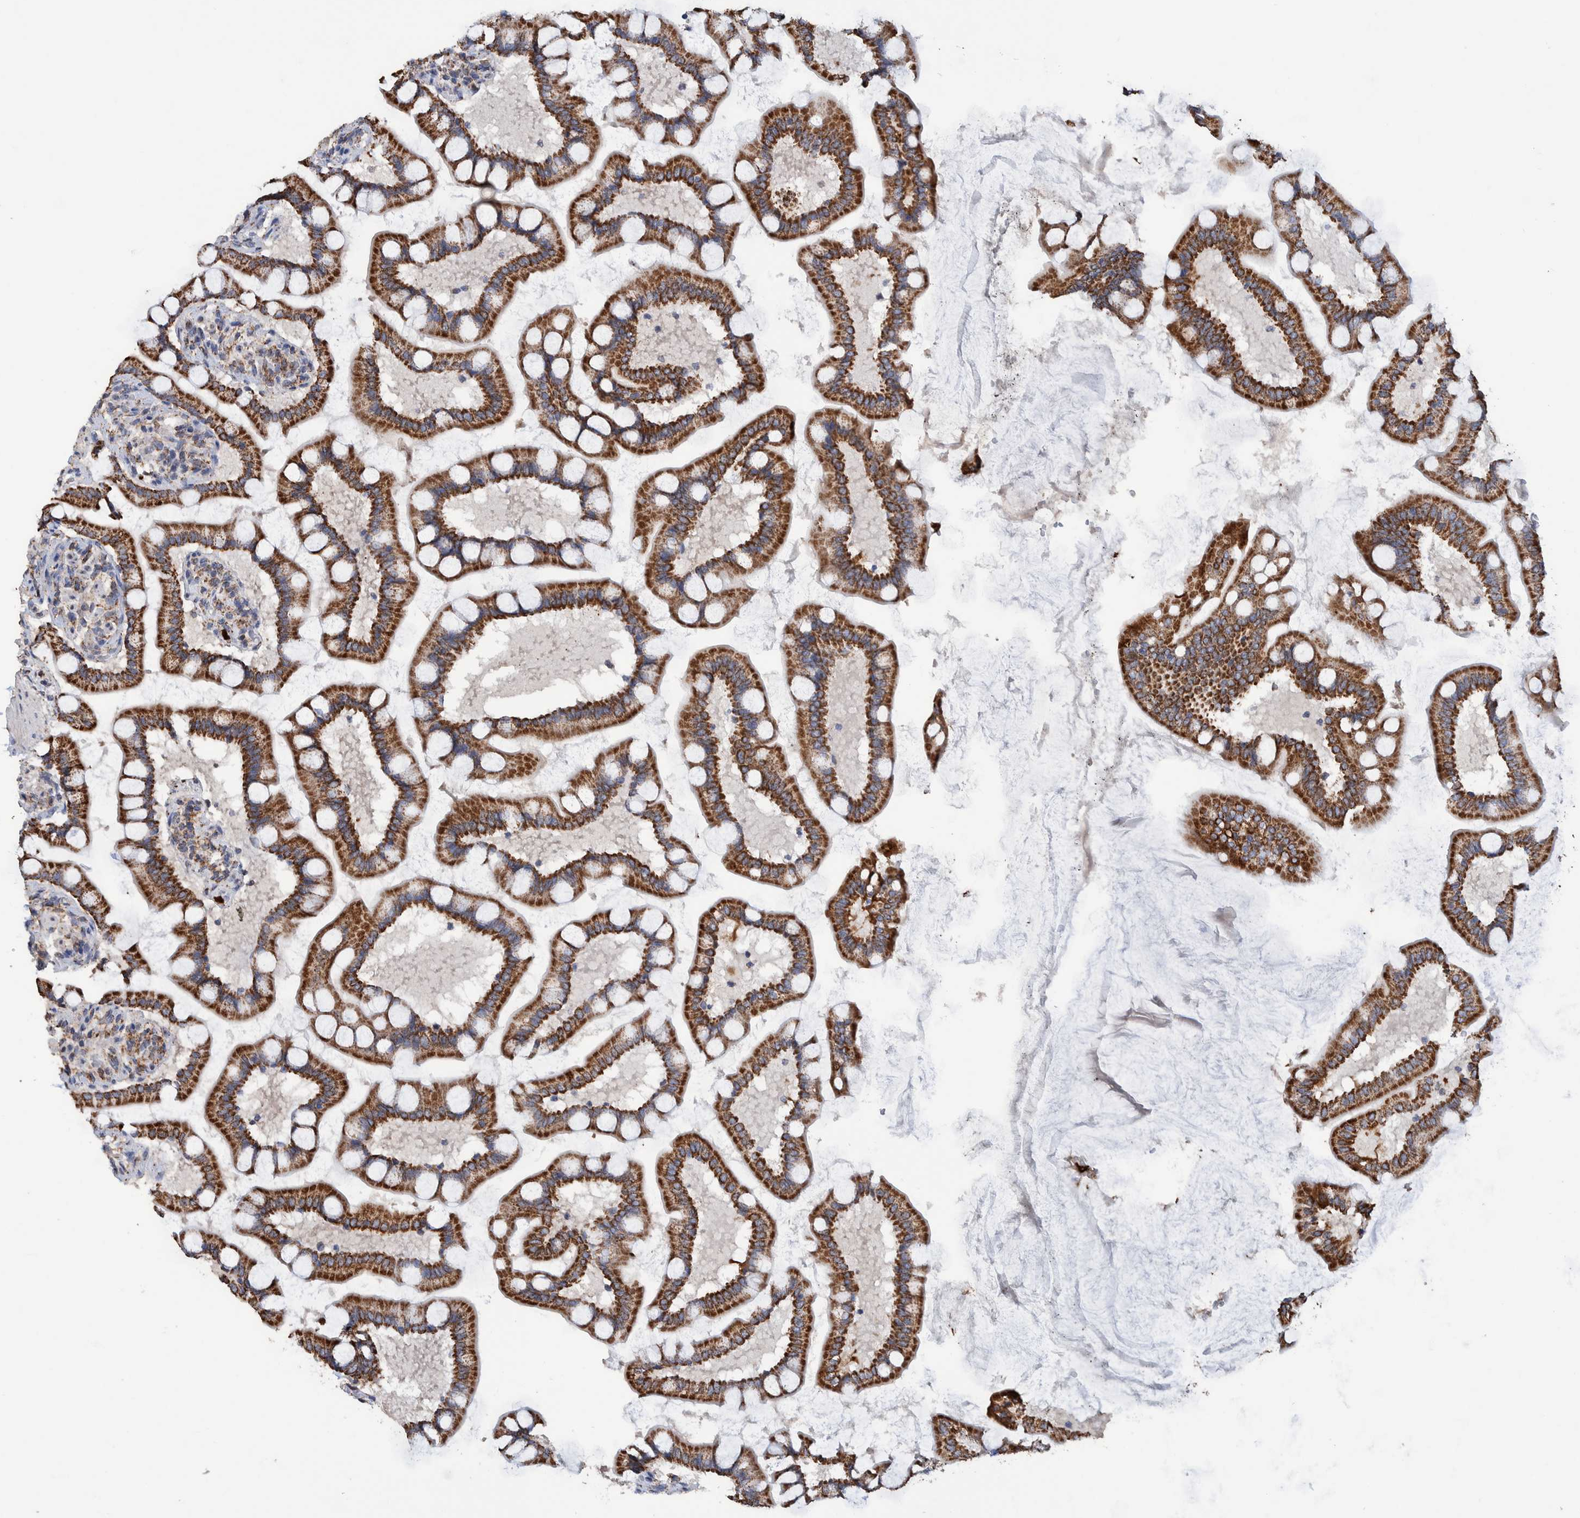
{"staining": {"intensity": "strong", "quantity": ">75%", "location": "cytoplasmic/membranous"}, "tissue": "small intestine", "cell_type": "Glandular cells", "image_type": "normal", "snomed": [{"axis": "morphology", "description": "Normal tissue, NOS"}, {"axis": "topography", "description": "Small intestine"}], "caption": "Normal small intestine reveals strong cytoplasmic/membranous staining in about >75% of glandular cells Nuclei are stained in blue..", "gene": "DECR1", "patient": {"sex": "male", "age": 41}}